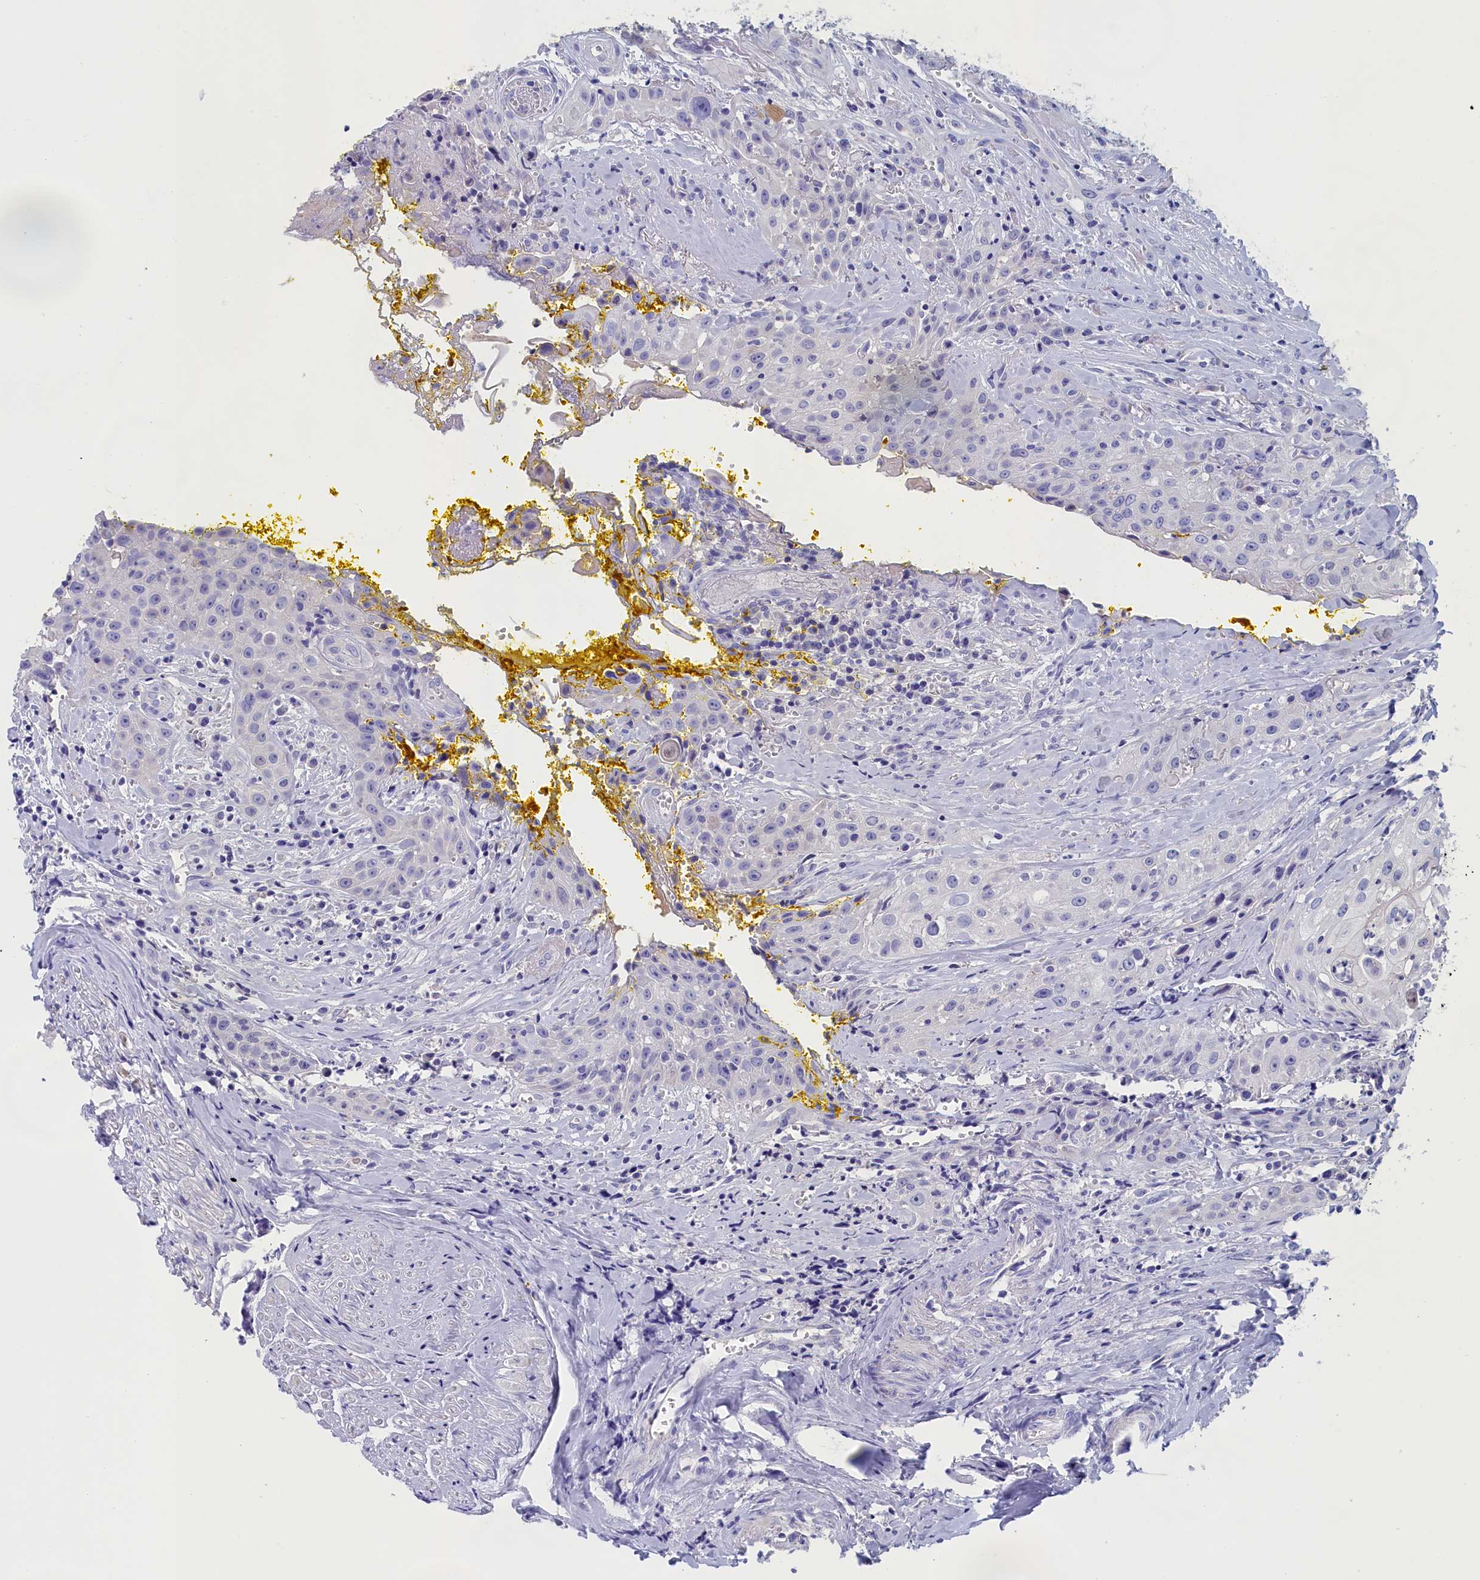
{"staining": {"intensity": "negative", "quantity": "none", "location": "none"}, "tissue": "head and neck cancer", "cell_type": "Tumor cells", "image_type": "cancer", "snomed": [{"axis": "morphology", "description": "Squamous cell carcinoma, NOS"}, {"axis": "topography", "description": "Oral tissue"}, {"axis": "topography", "description": "Head-Neck"}], "caption": "IHC image of squamous cell carcinoma (head and neck) stained for a protein (brown), which reveals no expression in tumor cells.", "gene": "ANKRD2", "patient": {"sex": "female", "age": 82}}